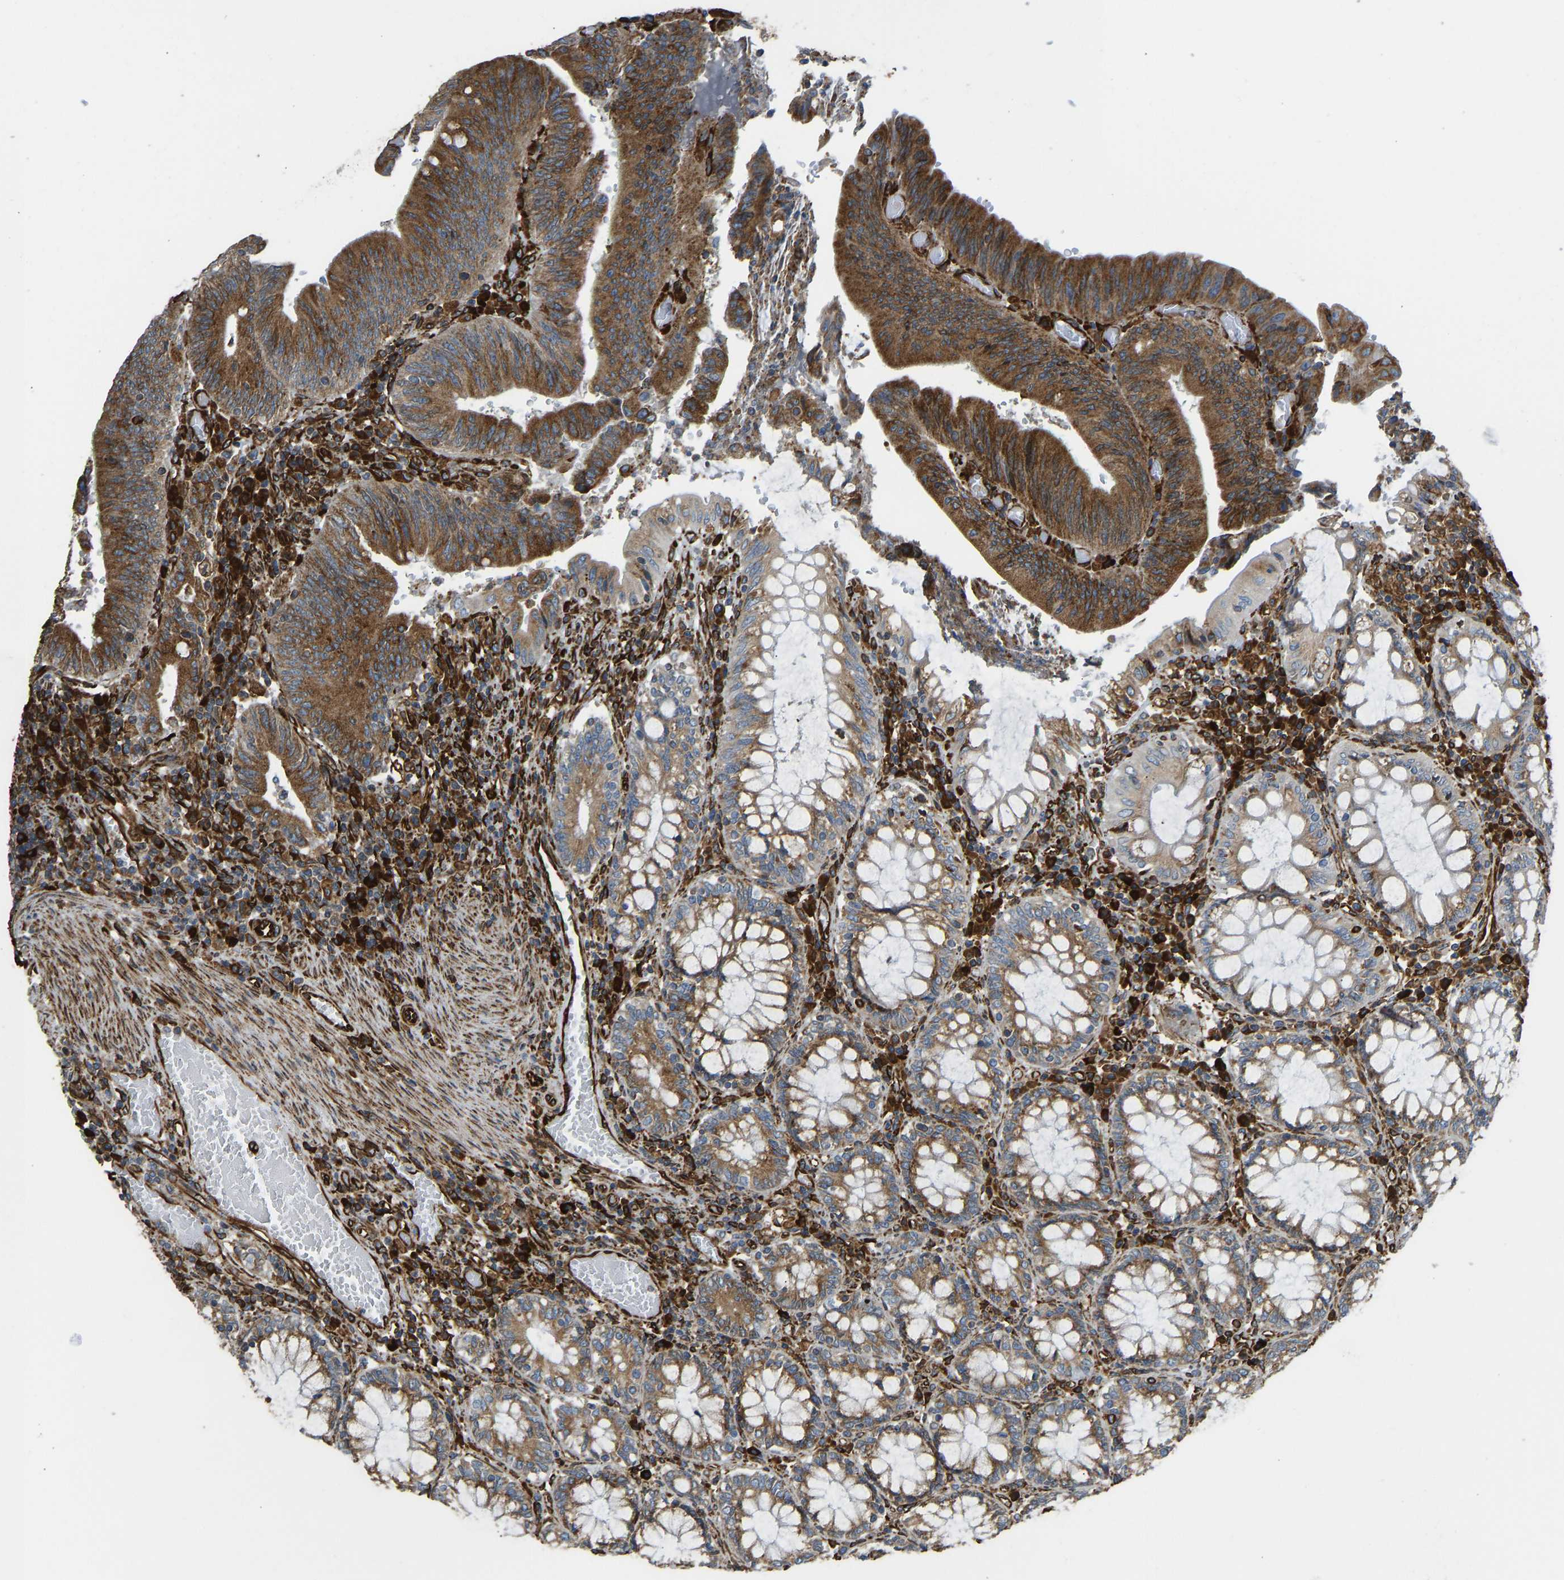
{"staining": {"intensity": "strong", "quantity": ">75%", "location": "cytoplasmic/membranous"}, "tissue": "colorectal cancer", "cell_type": "Tumor cells", "image_type": "cancer", "snomed": [{"axis": "morphology", "description": "Normal tissue, NOS"}, {"axis": "morphology", "description": "Adenocarcinoma, NOS"}, {"axis": "topography", "description": "Rectum"}], "caption": "Adenocarcinoma (colorectal) stained with DAB IHC exhibits high levels of strong cytoplasmic/membranous positivity in about >75% of tumor cells.", "gene": "BEX3", "patient": {"sex": "female", "age": 66}}